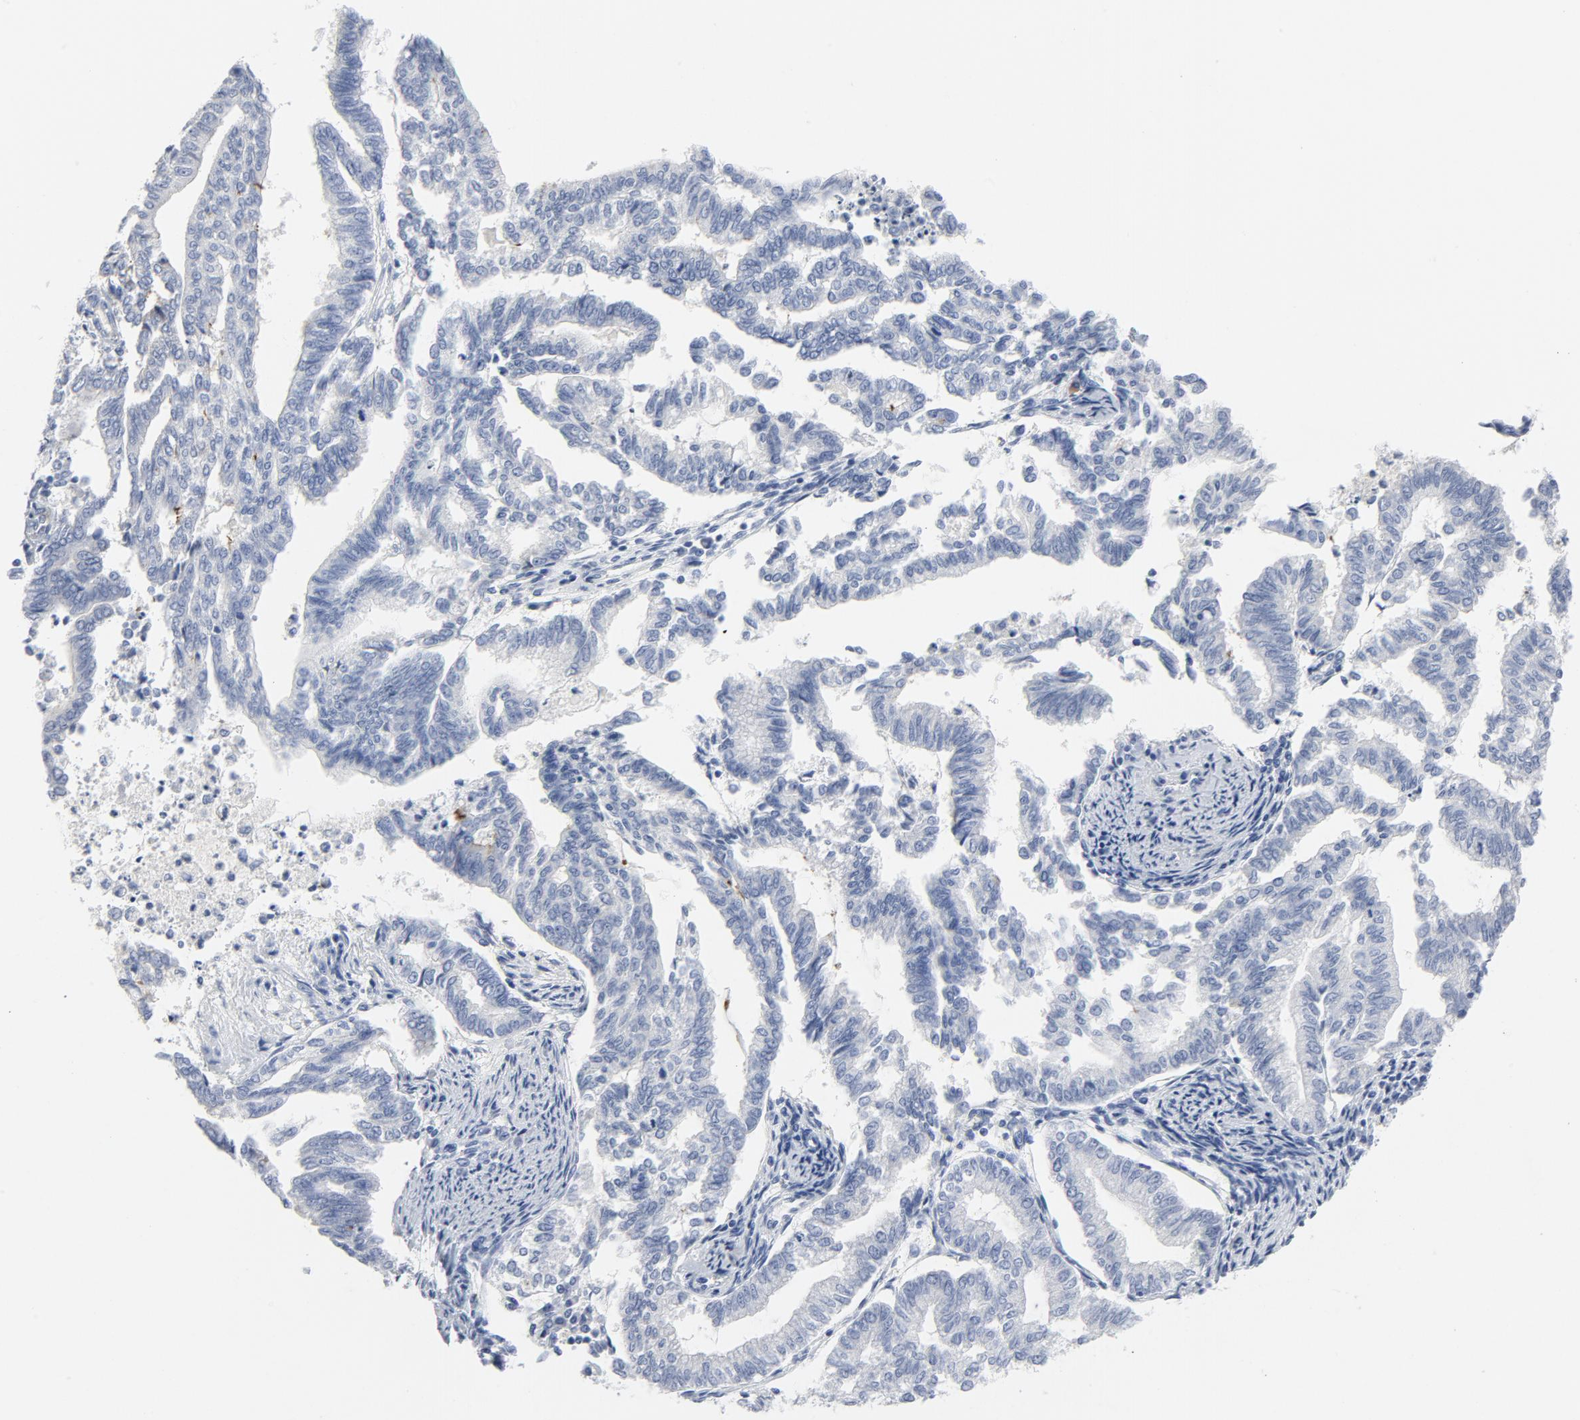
{"staining": {"intensity": "negative", "quantity": "none", "location": "none"}, "tissue": "endometrial cancer", "cell_type": "Tumor cells", "image_type": "cancer", "snomed": [{"axis": "morphology", "description": "Adenocarcinoma, NOS"}, {"axis": "topography", "description": "Endometrium"}], "caption": "Tumor cells show no significant expression in adenocarcinoma (endometrial). The staining was performed using DAB to visualize the protein expression in brown, while the nuclei were stained in blue with hematoxylin (Magnification: 20x).", "gene": "TUBB1", "patient": {"sex": "female", "age": 79}}